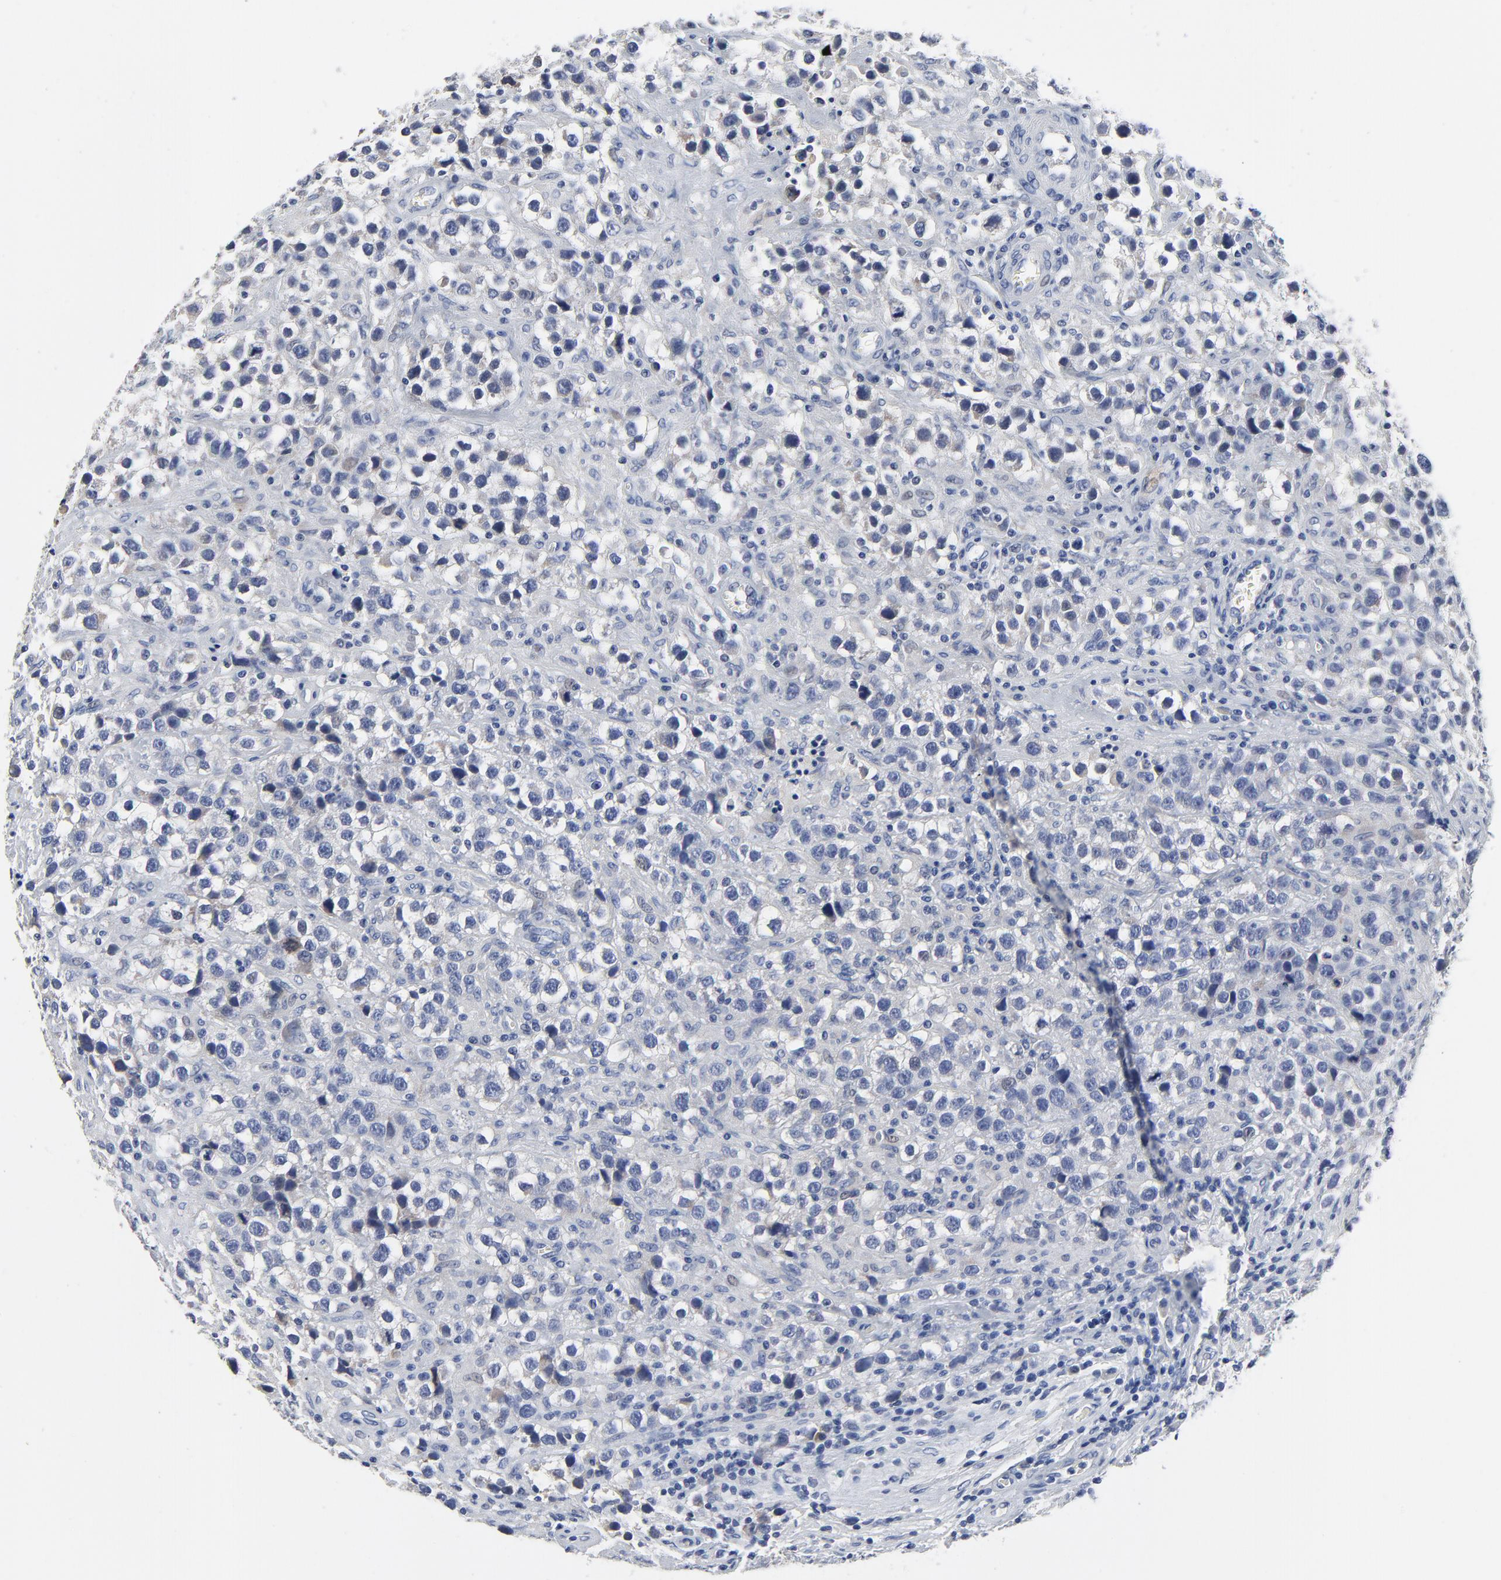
{"staining": {"intensity": "negative", "quantity": "none", "location": "none"}, "tissue": "testis cancer", "cell_type": "Tumor cells", "image_type": "cancer", "snomed": [{"axis": "morphology", "description": "Seminoma, NOS"}, {"axis": "topography", "description": "Testis"}], "caption": "Immunohistochemistry (IHC) histopathology image of seminoma (testis) stained for a protein (brown), which demonstrates no expression in tumor cells. (DAB (3,3'-diaminobenzidine) IHC visualized using brightfield microscopy, high magnification).", "gene": "FBXL5", "patient": {"sex": "male", "age": 43}}